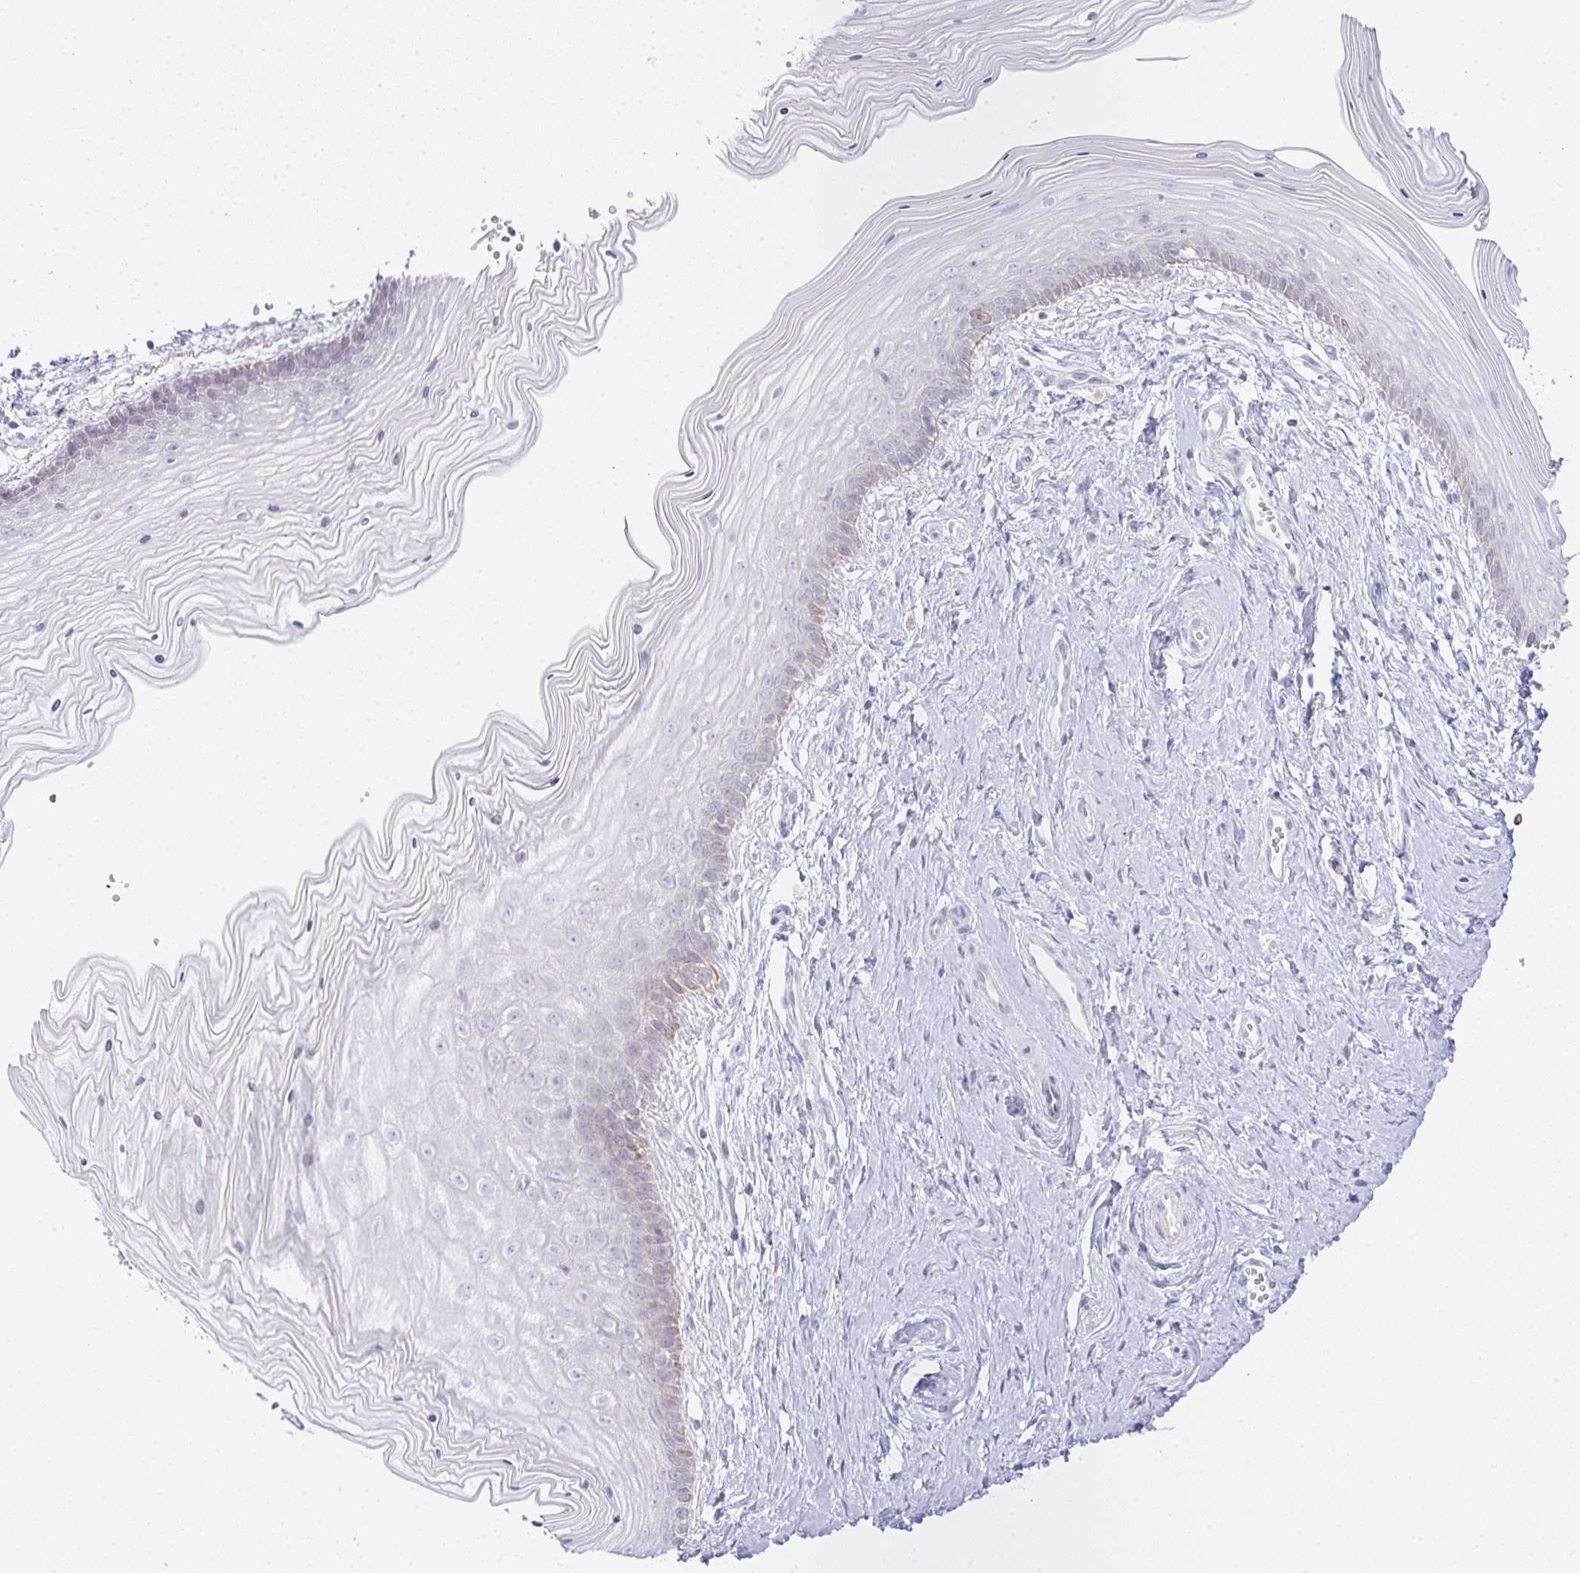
{"staining": {"intensity": "moderate", "quantity": "<25%", "location": "cytoplasmic/membranous"}, "tissue": "vagina", "cell_type": "Squamous epithelial cells", "image_type": "normal", "snomed": [{"axis": "morphology", "description": "Normal tissue, NOS"}, {"axis": "topography", "description": "Vagina"}], "caption": "Vagina stained with a brown dye displays moderate cytoplasmic/membranous positive staining in approximately <25% of squamous epithelial cells.", "gene": "SIRPB2", "patient": {"sex": "female", "age": 38}}